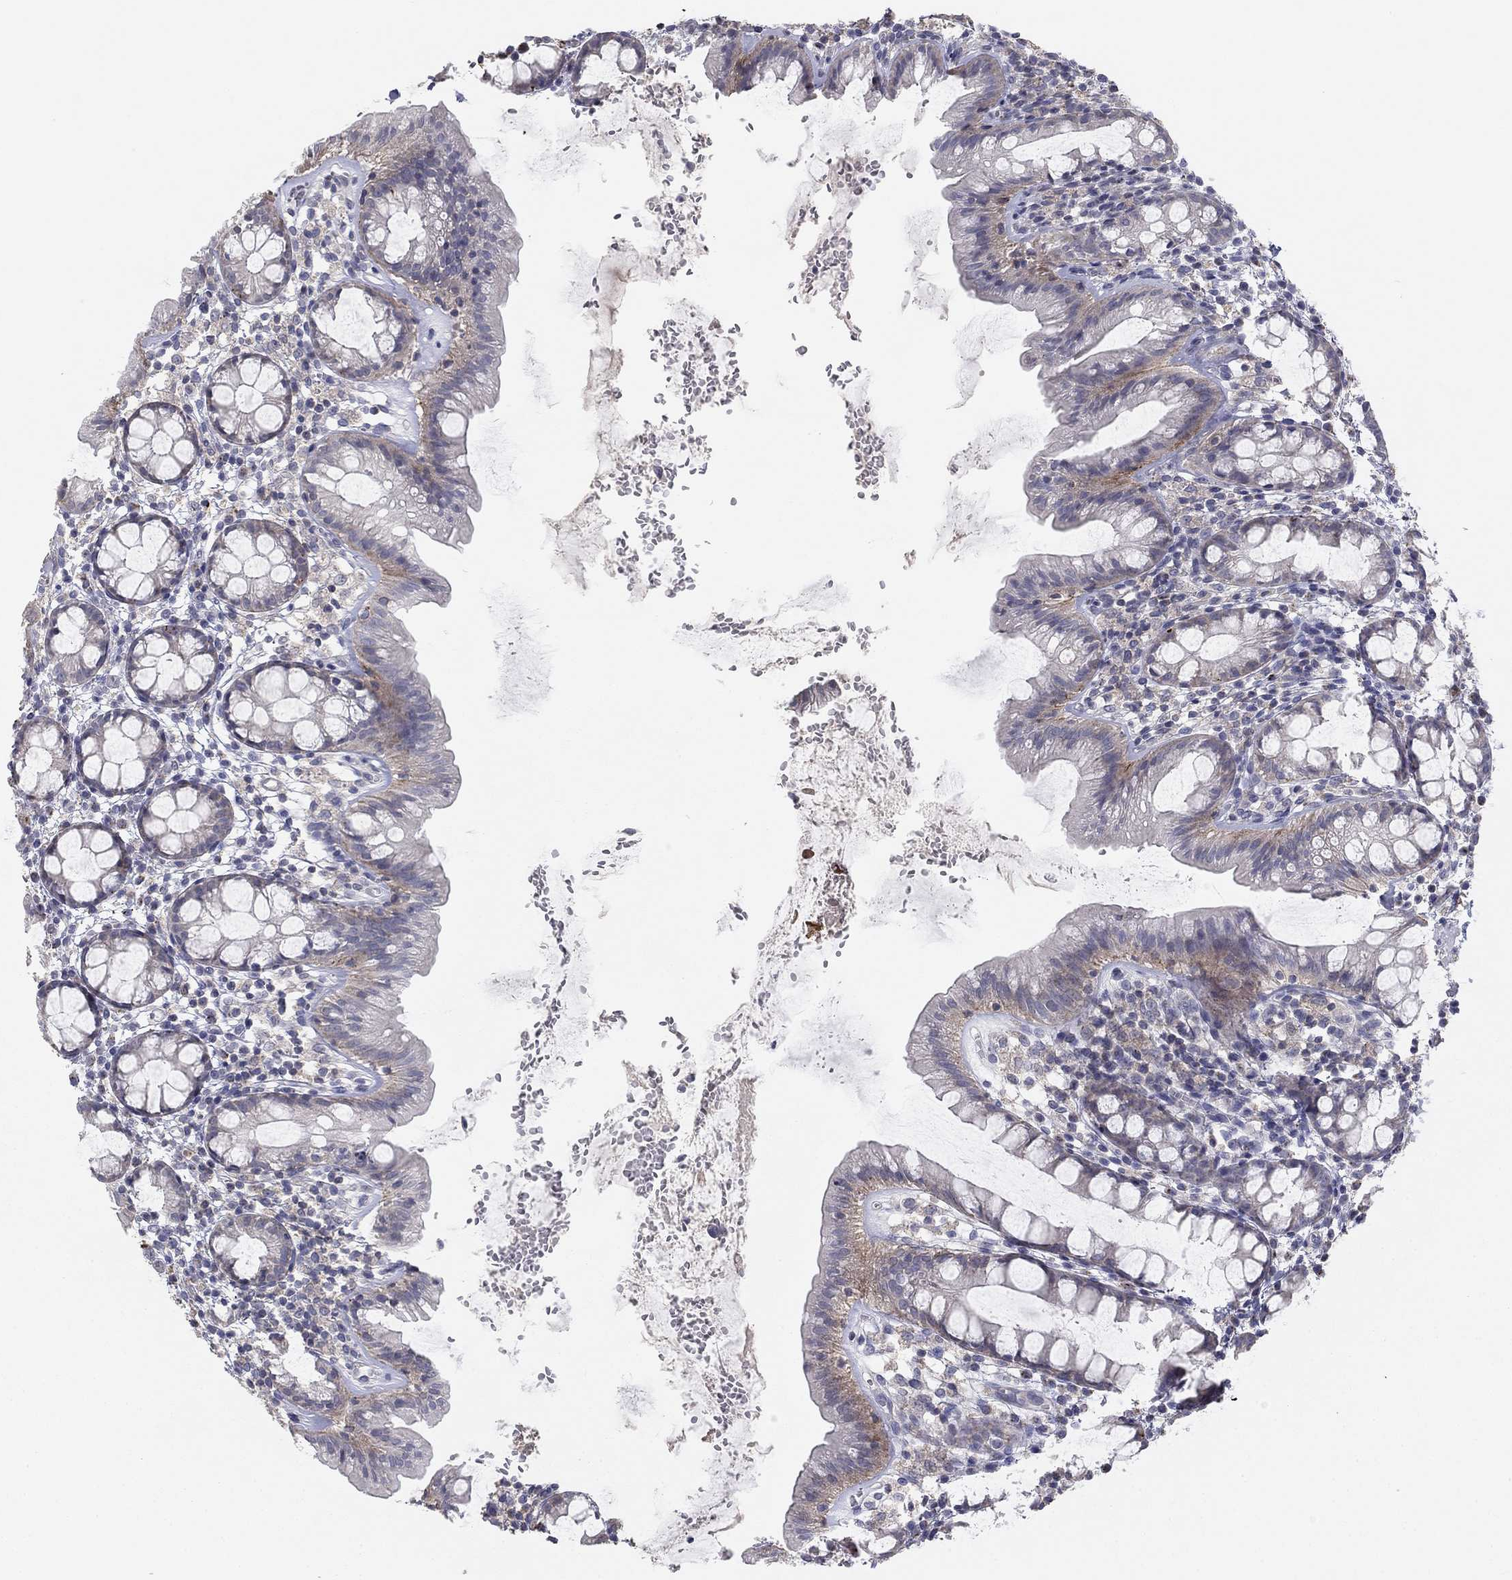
{"staining": {"intensity": "negative", "quantity": "none", "location": "none"}, "tissue": "rectum", "cell_type": "Glandular cells", "image_type": "normal", "snomed": [{"axis": "morphology", "description": "Normal tissue, NOS"}, {"axis": "topography", "description": "Rectum"}], "caption": "Immunohistochemical staining of normal human rectum demonstrates no significant positivity in glandular cells.", "gene": "SEPTIN3", "patient": {"sex": "male", "age": 57}}